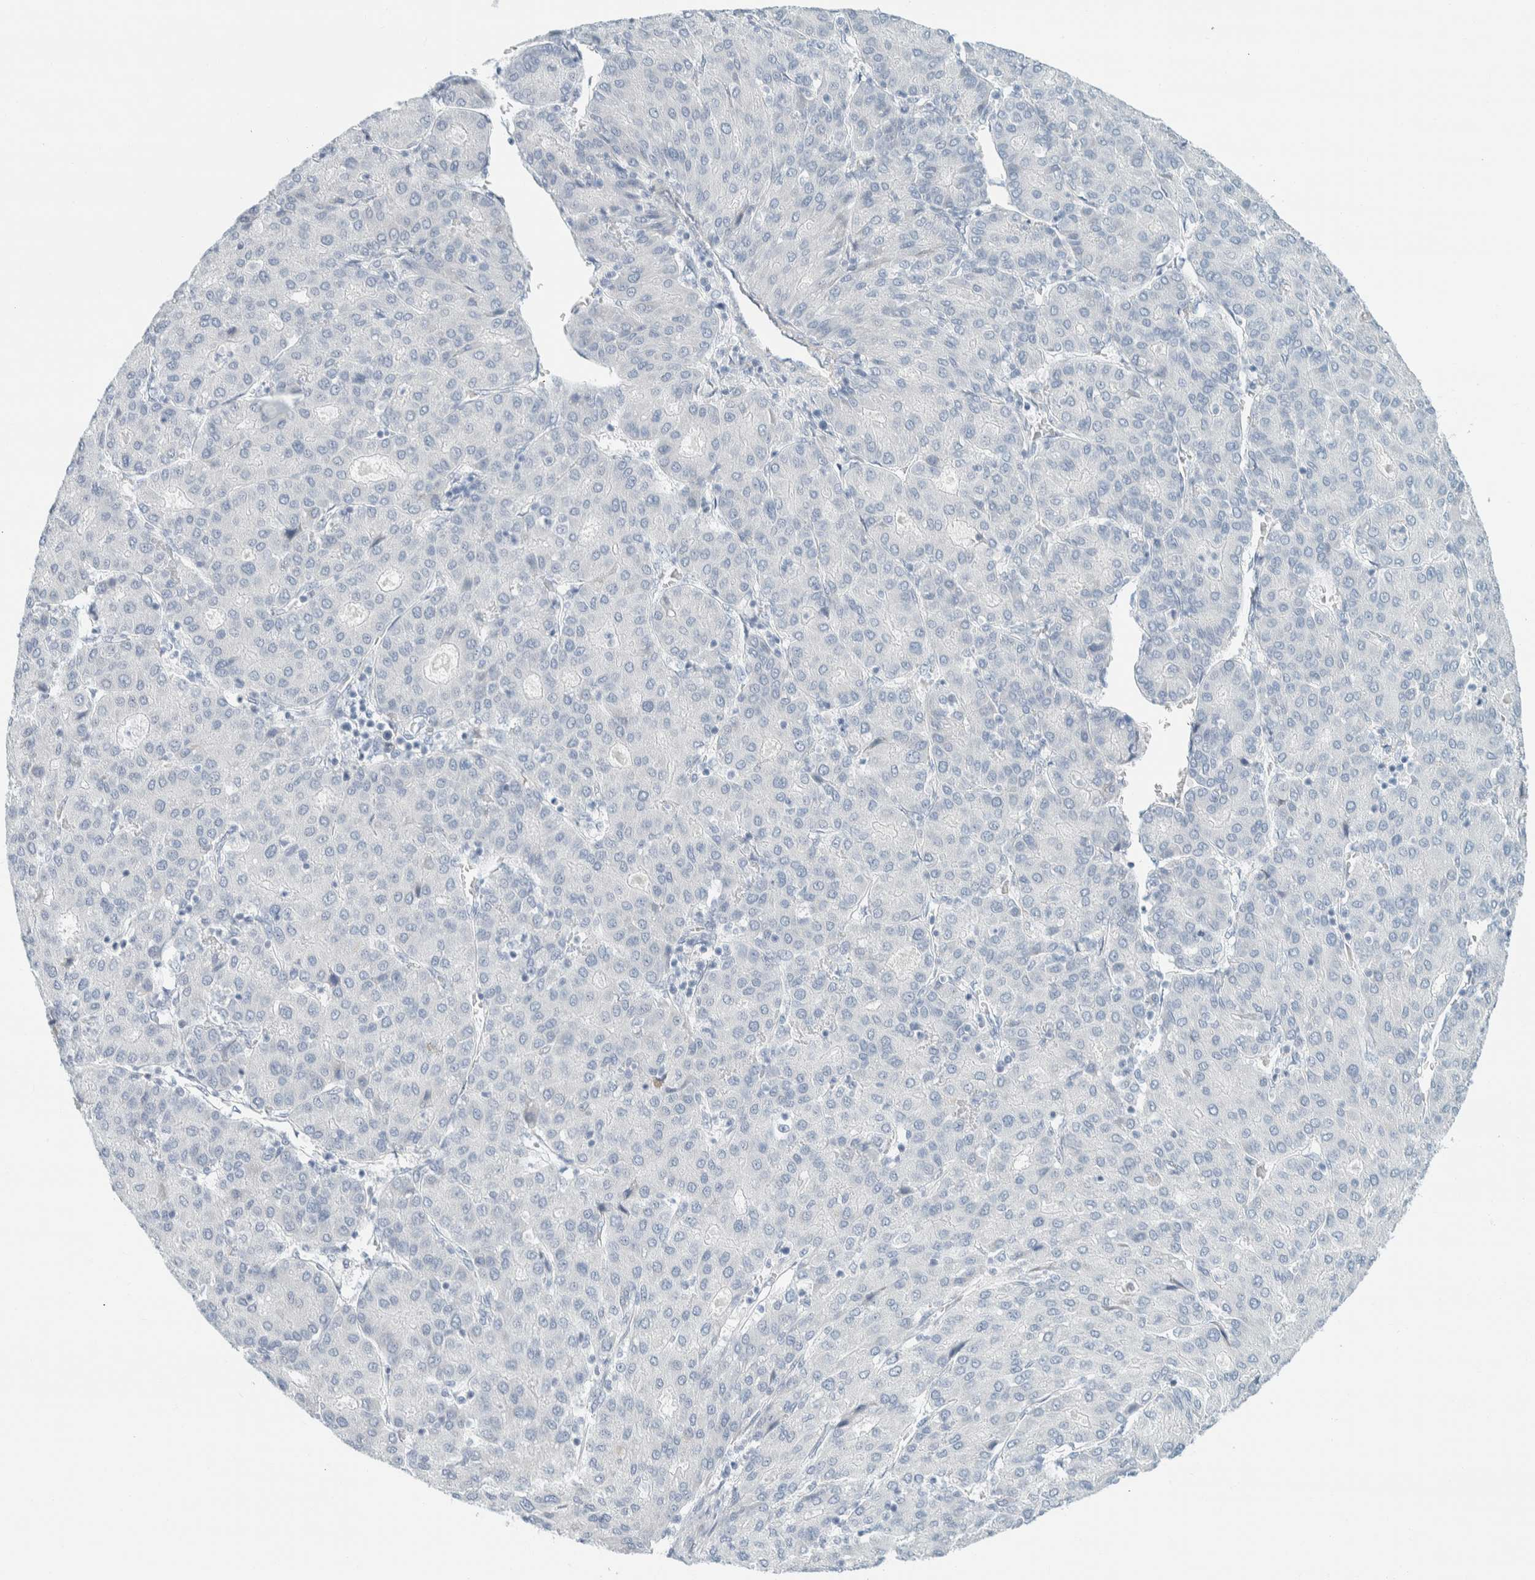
{"staining": {"intensity": "negative", "quantity": "none", "location": "none"}, "tissue": "liver cancer", "cell_type": "Tumor cells", "image_type": "cancer", "snomed": [{"axis": "morphology", "description": "Carcinoma, Hepatocellular, NOS"}, {"axis": "topography", "description": "Liver"}], "caption": "Liver hepatocellular carcinoma was stained to show a protein in brown. There is no significant expression in tumor cells.", "gene": "ARHGAP27", "patient": {"sex": "male", "age": 65}}